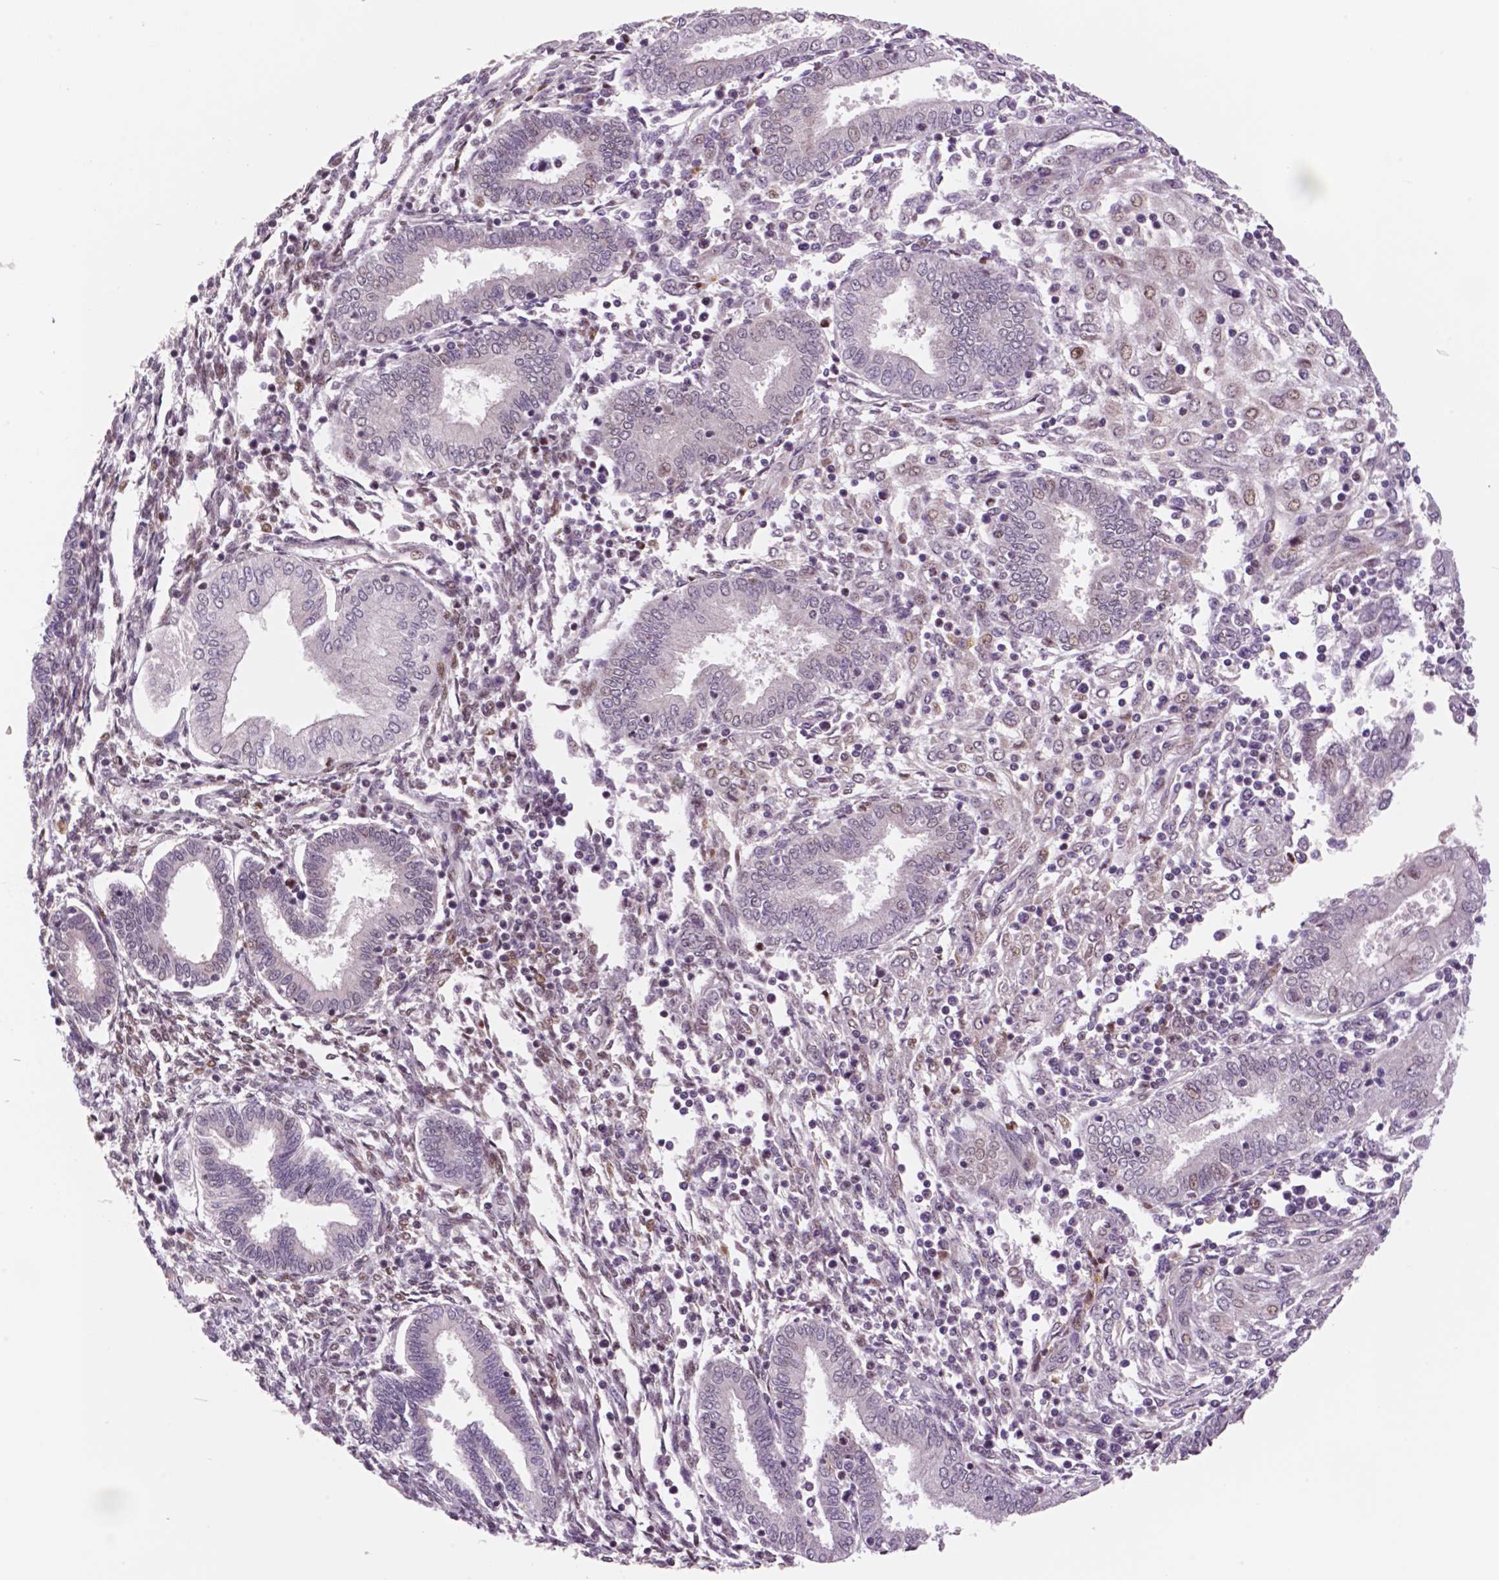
{"staining": {"intensity": "negative", "quantity": "none", "location": "none"}, "tissue": "endometrium", "cell_type": "Cells in endometrial stroma", "image_type": "normal", "snomed": [{"axis": "morphology", "description": "Normal tissue, NOS"}, {"axis": "topography", "description": "Endometrium"}], "caption": "A micrograph of endometrium stained for a protein exhibits no brown staining in cells in endometrial stroma.", "gene": "STAT3", "patient": {"sex": "female", "age": 42}}